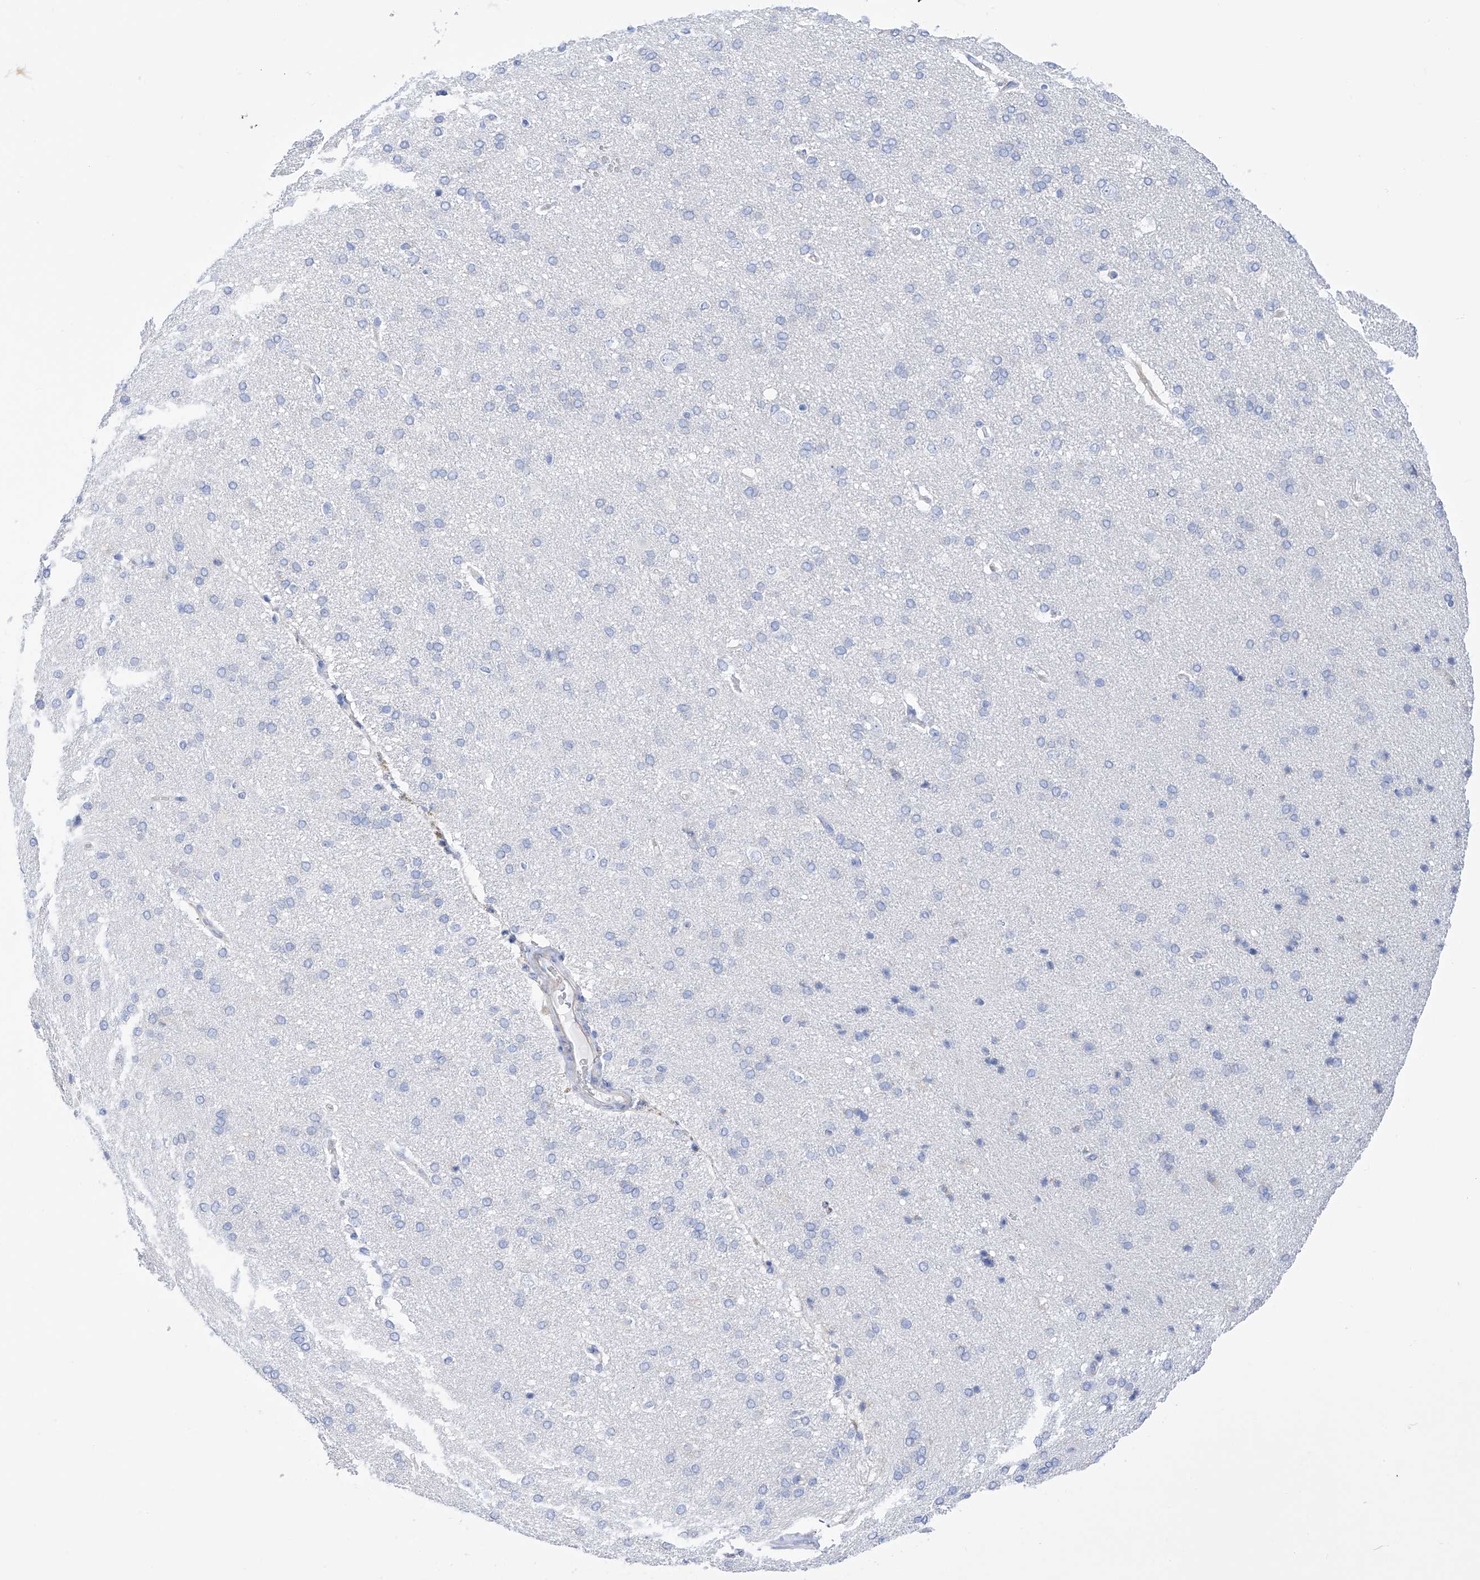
{"staining": {"intensity": "negative", "quantity": "none", "location": "none"}, "tissue": "cerebral cortex", "cell_type": "Endothelial cells", "image_type": "normal", "snomed": [{"axis": "morphology", "description": "Normal tissue, NOS"}, {"axis": "topography", "description": "Cerebral cortex"}], "caption": "DAB (3,3'-diaminobenzidine) immunohistochemical staining of benign human cerebral cortex shows no significant staining in endothelial cells.", "gene": "FLG", "patient": {"sex": "male", "age": 62}}